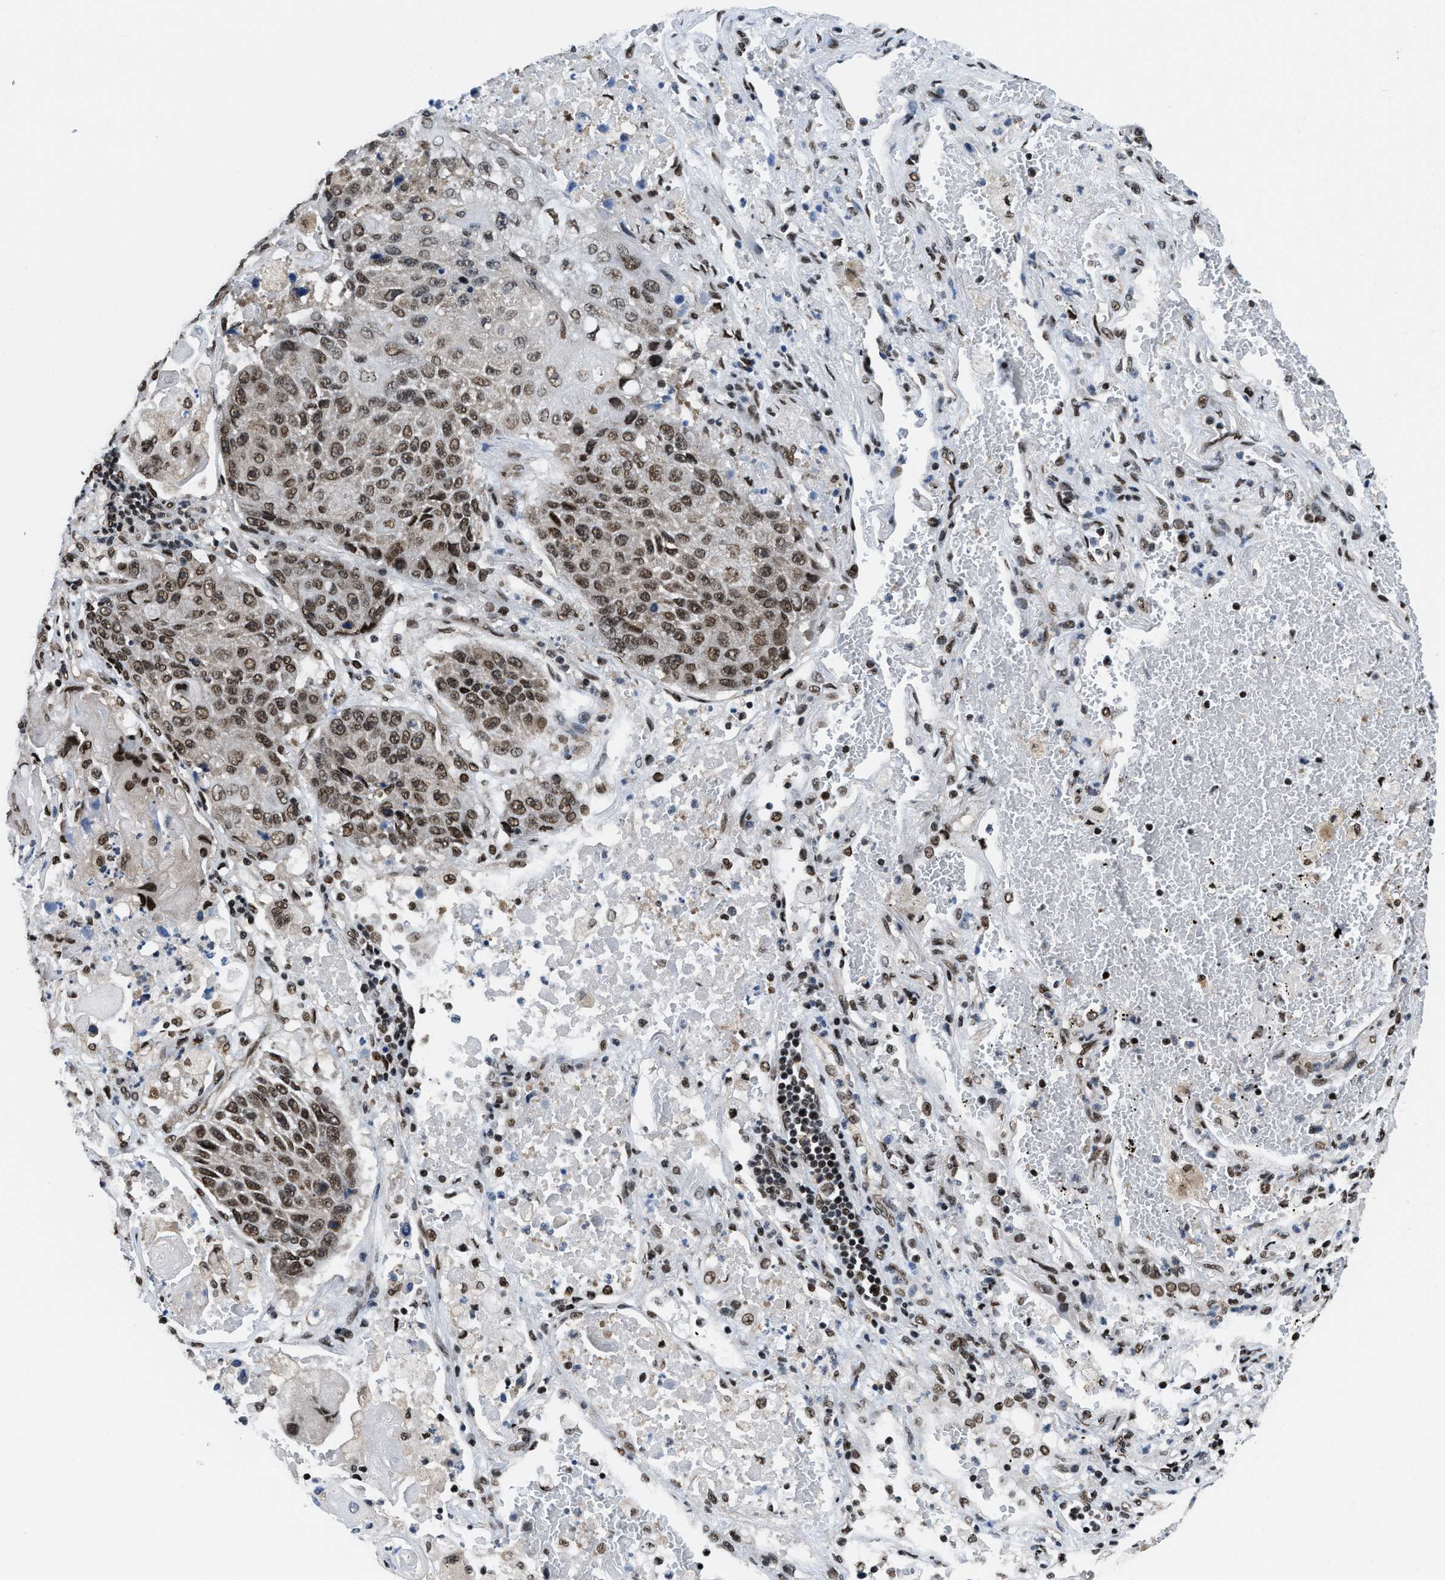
{"staining": {"intensity": "moderate", "quantity": ">75%", "location": "nuclear"}, "tissue": "lung cancer", "cell_type": "Tumor cells", "image_type": "cancer", "snomed": [{"axis": "morphology", "description": "Squamous cell carcinoma, NOS"}, {"axis": "topography", "description": "Lung"}], "caption": "Immunohistochemistry (IHC) (DAB (3,3'-diaminobenzidine)) staining of lung squamous cell carcinoma reveals moderate nuclear protein staining in about >75% of tumor cells.", "gene": "SAFB", "patient": {"sex": "male", "age": 61}}